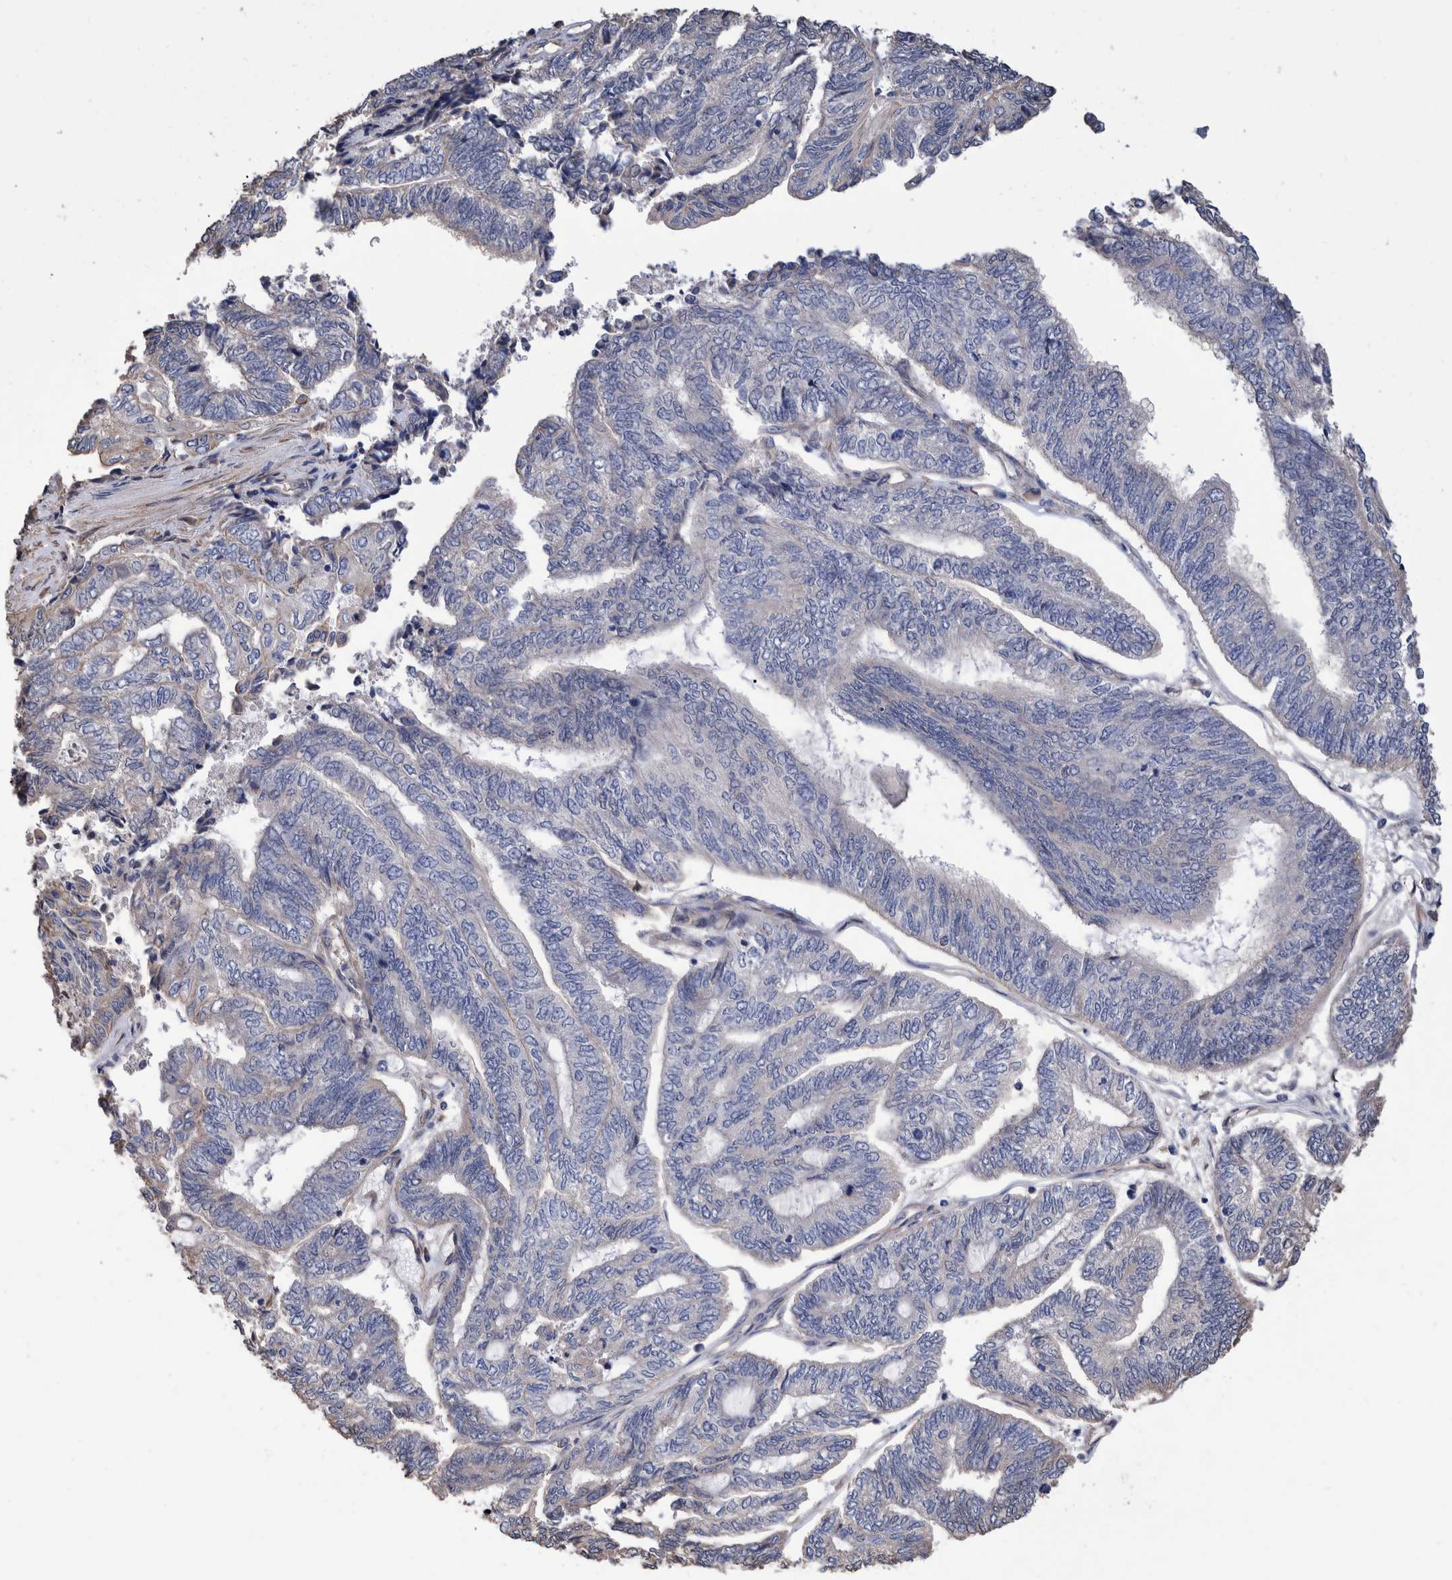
{"staining": {"intensity": "negative", "quantity": "none", "location": "none"}, "tissue": "endometrial cancer", "cell_type": "Tumor cells", "image_type": "cancer", "snomed": [{"axis": "morphology", "description": "Adenocarcinoma, NOS"}, {"axis": "topography", "description": "Uterus"}, {"axis": "topography", "description": "Endometrium"}], "caption": "This is an immunohistochemistry (IHC) photomicrograph of endometrial cancer (adenocarcinoma). There is no positivity in tumor cells.", "gene": "SLC45A4", "patient": {"sex": "female", "age": 70}}